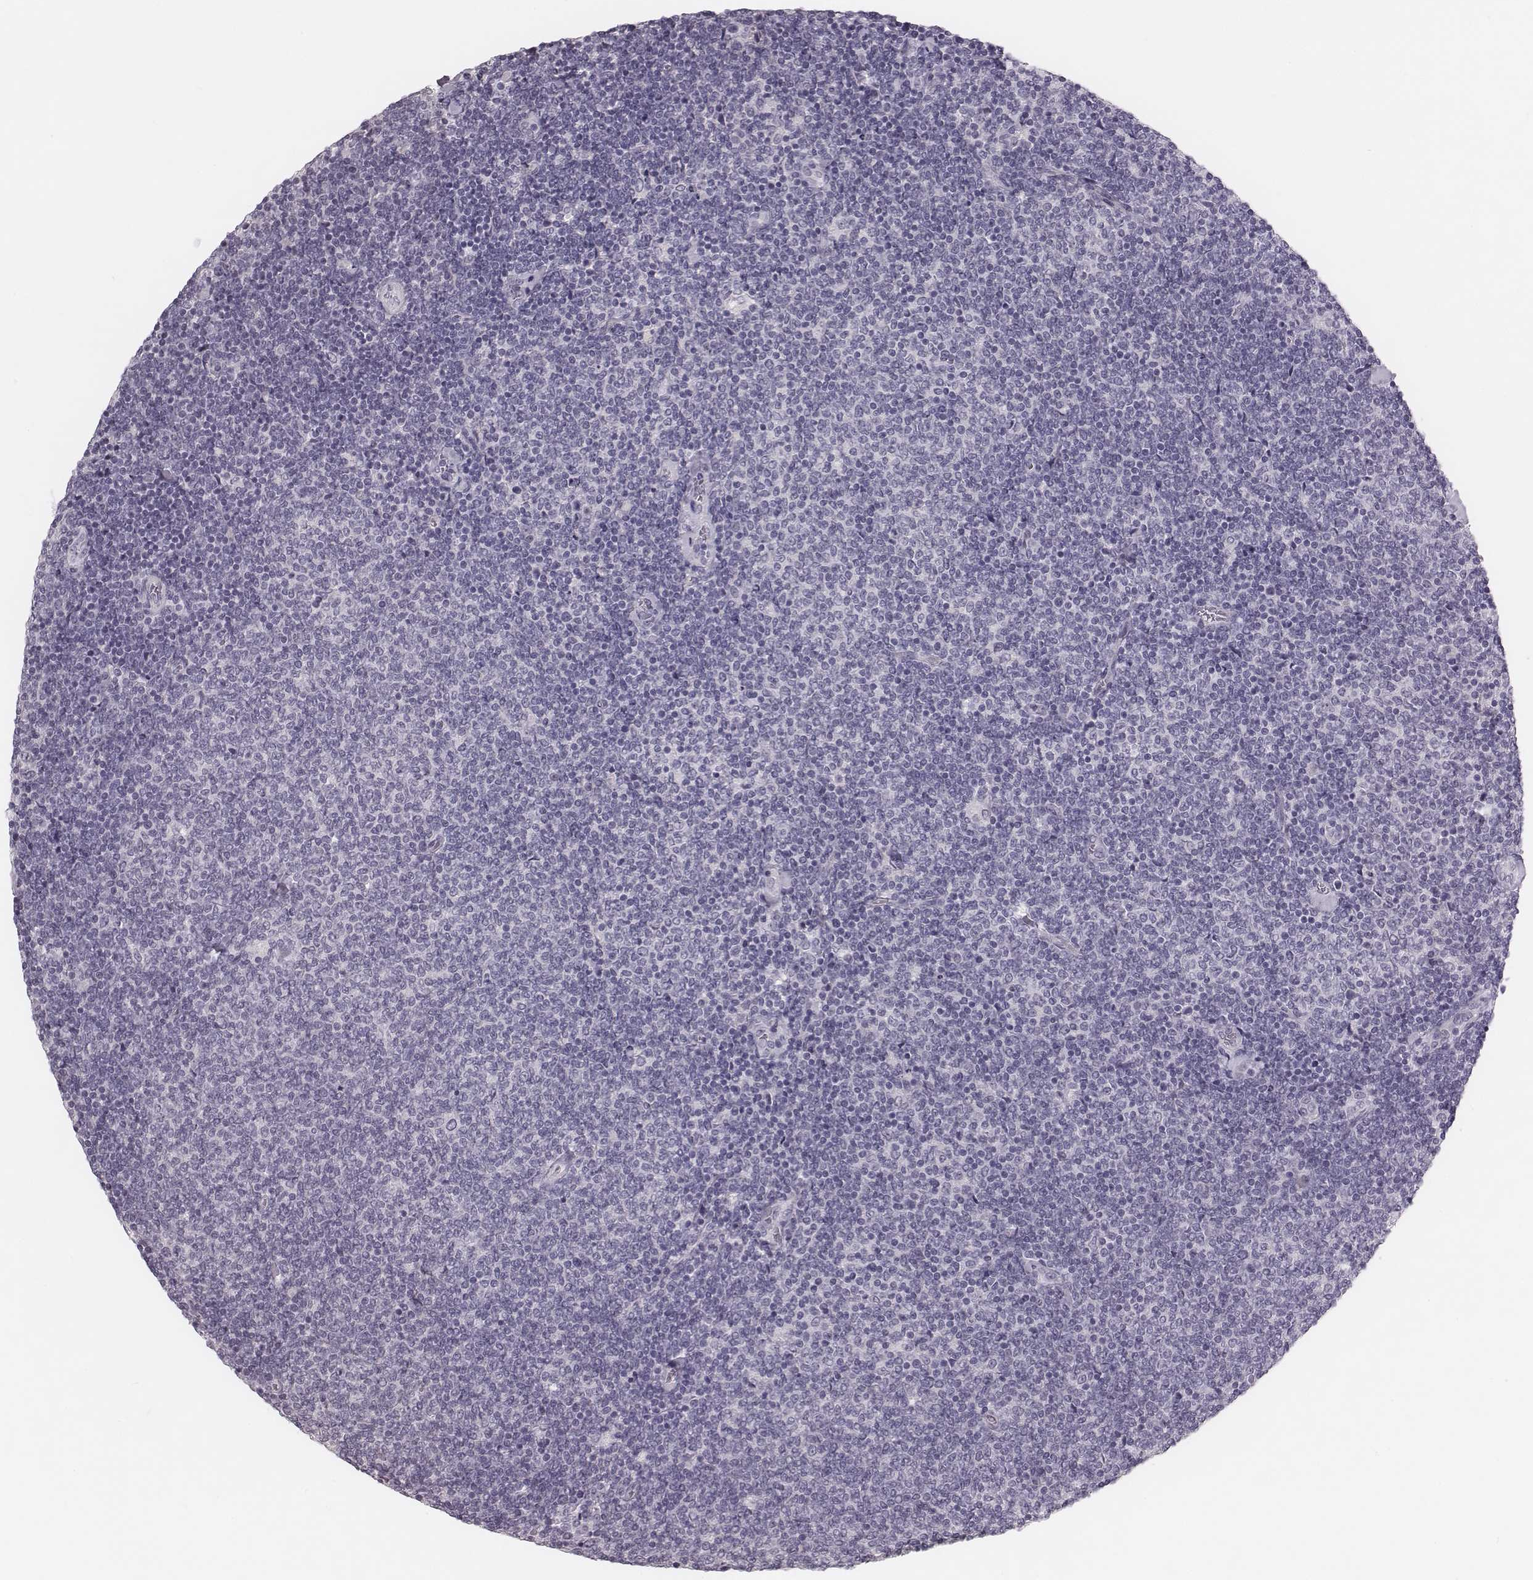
{"staining": {"intensity": "negative", "quantity": "none", "location": "none"}, "tissue": "lymphoma", "cell_type": "Tumor cells", "image_type": "cancer", "snomed": [{"axis": "morphology", "description": "Malignant lymphoma, non-Hodgkin's type, Low grade"}, {"axis": "topography", "description": "Lymph node"}], "caption": "A photomicrograph of lymphoma stained for a protein reveals no brown staining in tumor cells.", "gene": "SPA17", "patient": {"sex": "male", "age": 52}}